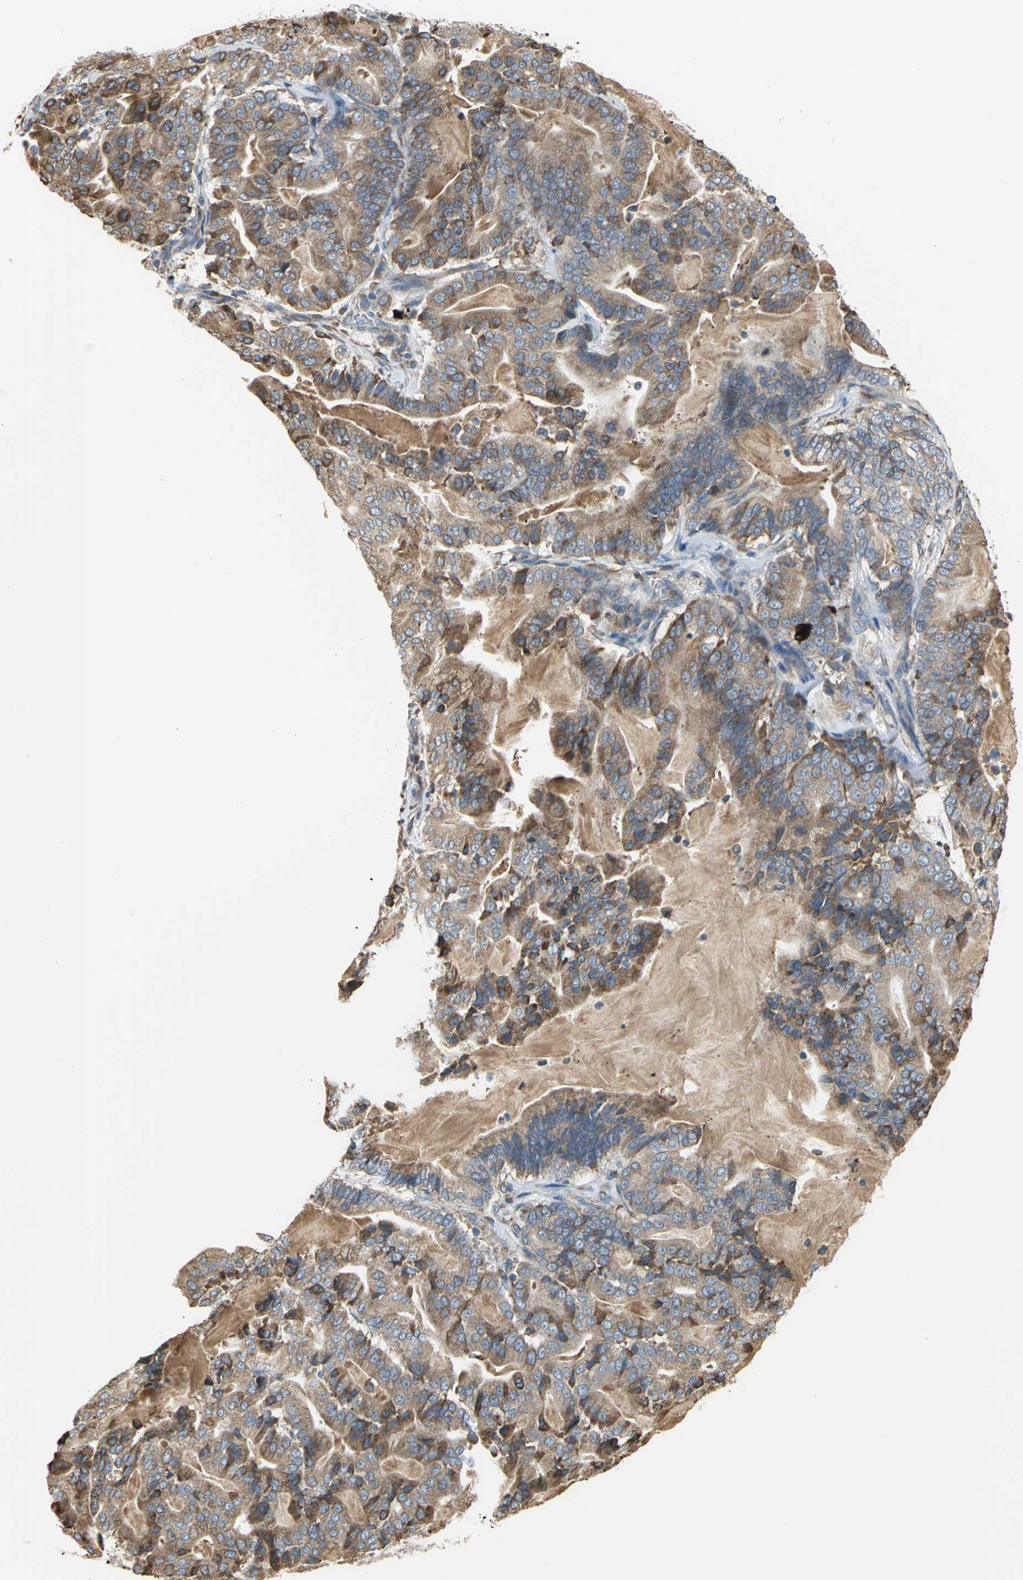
{"staining": {"intensity": "strong", "quantity": ">75%", "location": "cytoplasmic/membranous"}, "tissue": "pancreatic cancer", "cell_type": "Tumor cells", "image_type": "cancer", "snomed": [{"axis": "morphology", "description": "Adenocarcinoma, NOS"}, {"axis": "topography", "description": "Pancreas"}], "caption": "Pancreatic adenocarcinoma was stained to show a protein in brown. There is high levels of strong cytoplasmic/membranous expression in about >75% of tumor cells.", "gene": "SDF2L1", "patient": {"sex": "male", "age": 63}}